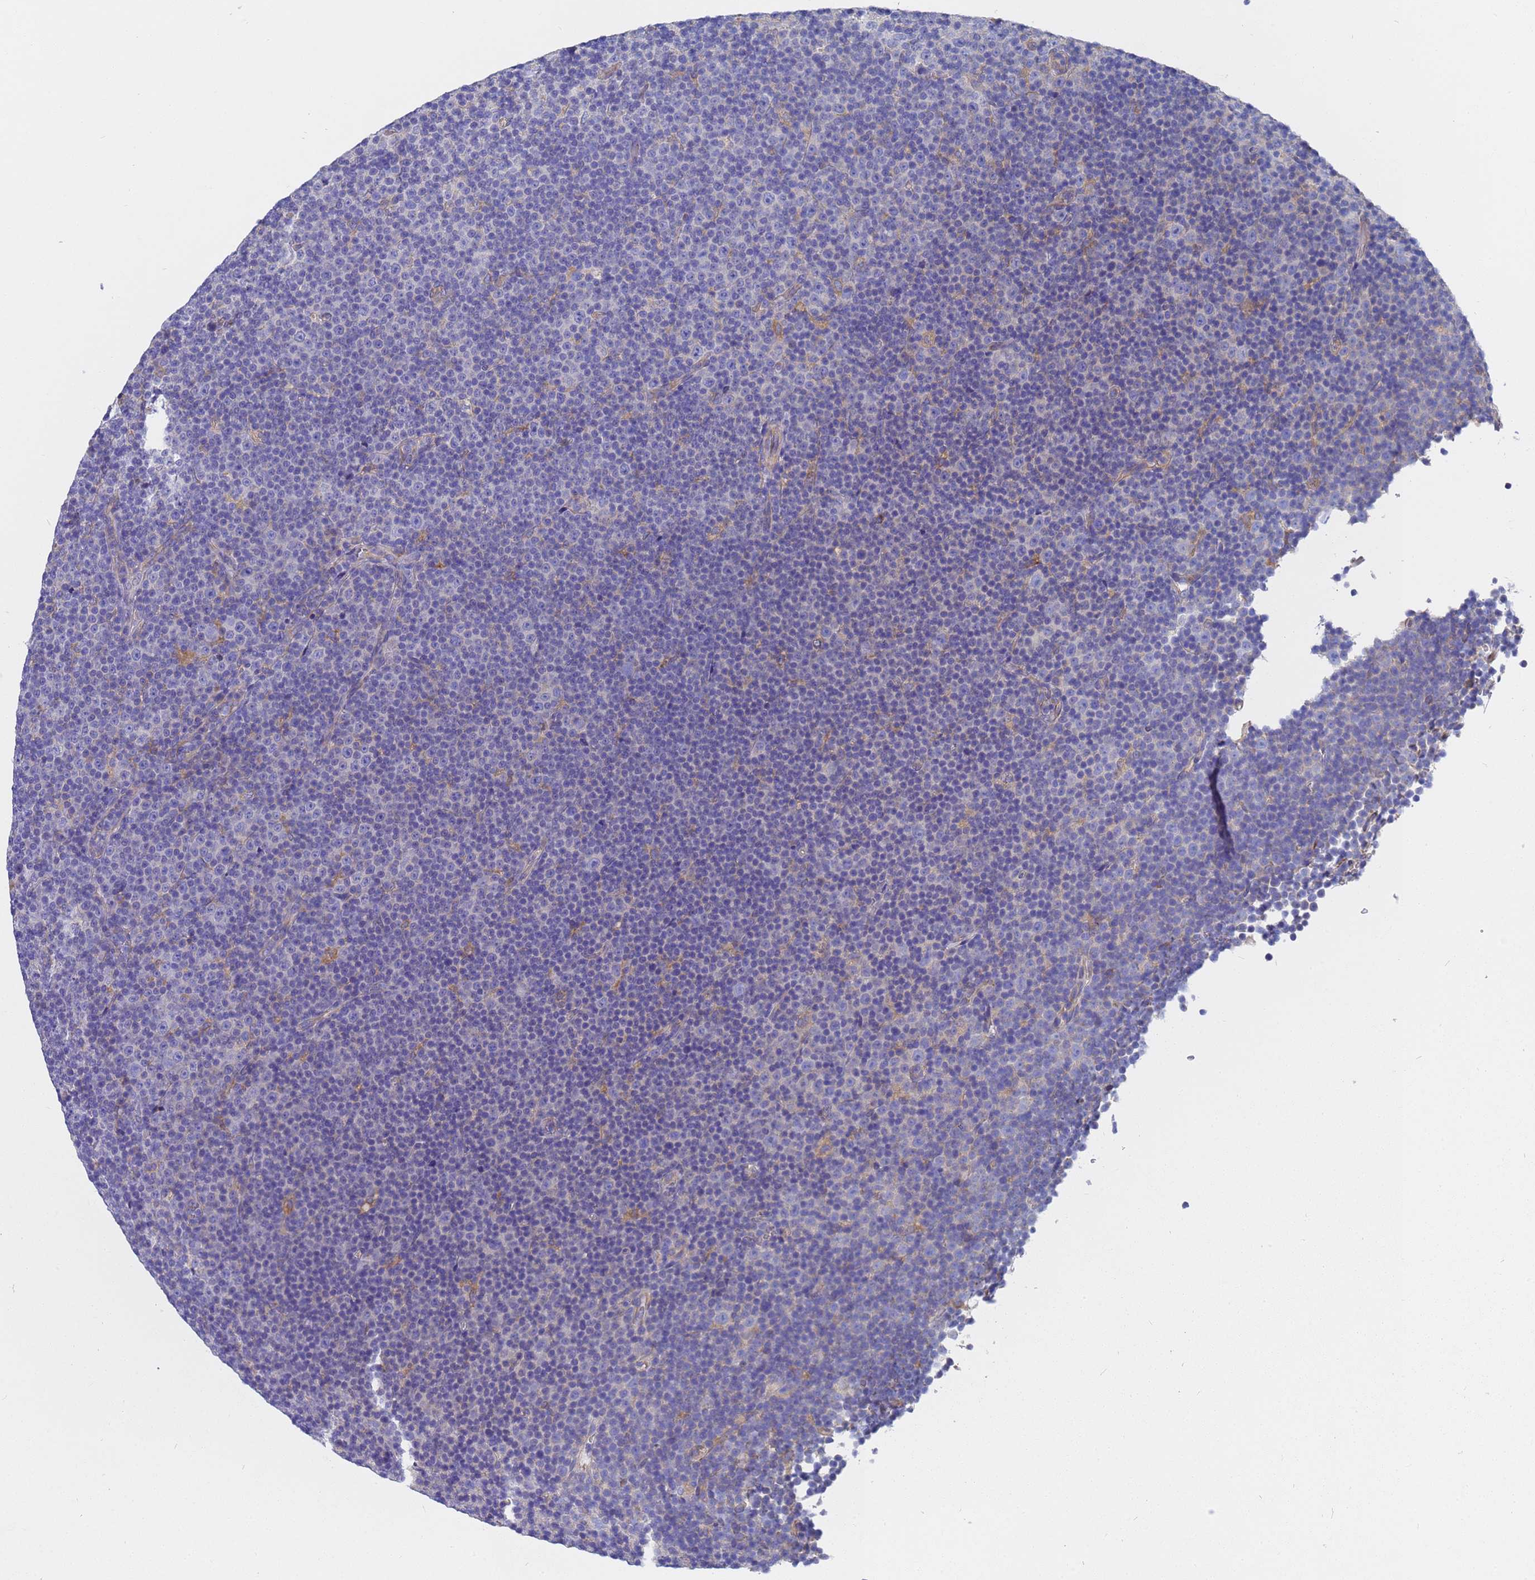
{"staining": {"intensity": "negative", "quantity": "none", "location": "none"}, "tissue": "lymphoma", "cell_type": "Tumor cells", "image_type": "cancer", "snomed": [{"axis": "morphology", "description": "Malignant lymphoma, non-Hodgkin's type, Low grade"}, {"axis": "topography", "description": "Lymph node"}], "caption": "DAB (3,3'-diaminobenzidine) immunohistochemical staining of malignant lymphoma, non-Hodgkin's type (low-grade) shows no significant expression in tumor cells.", "gene": "TM4SF4", "patient": {"sex": "female", "age": 67}}